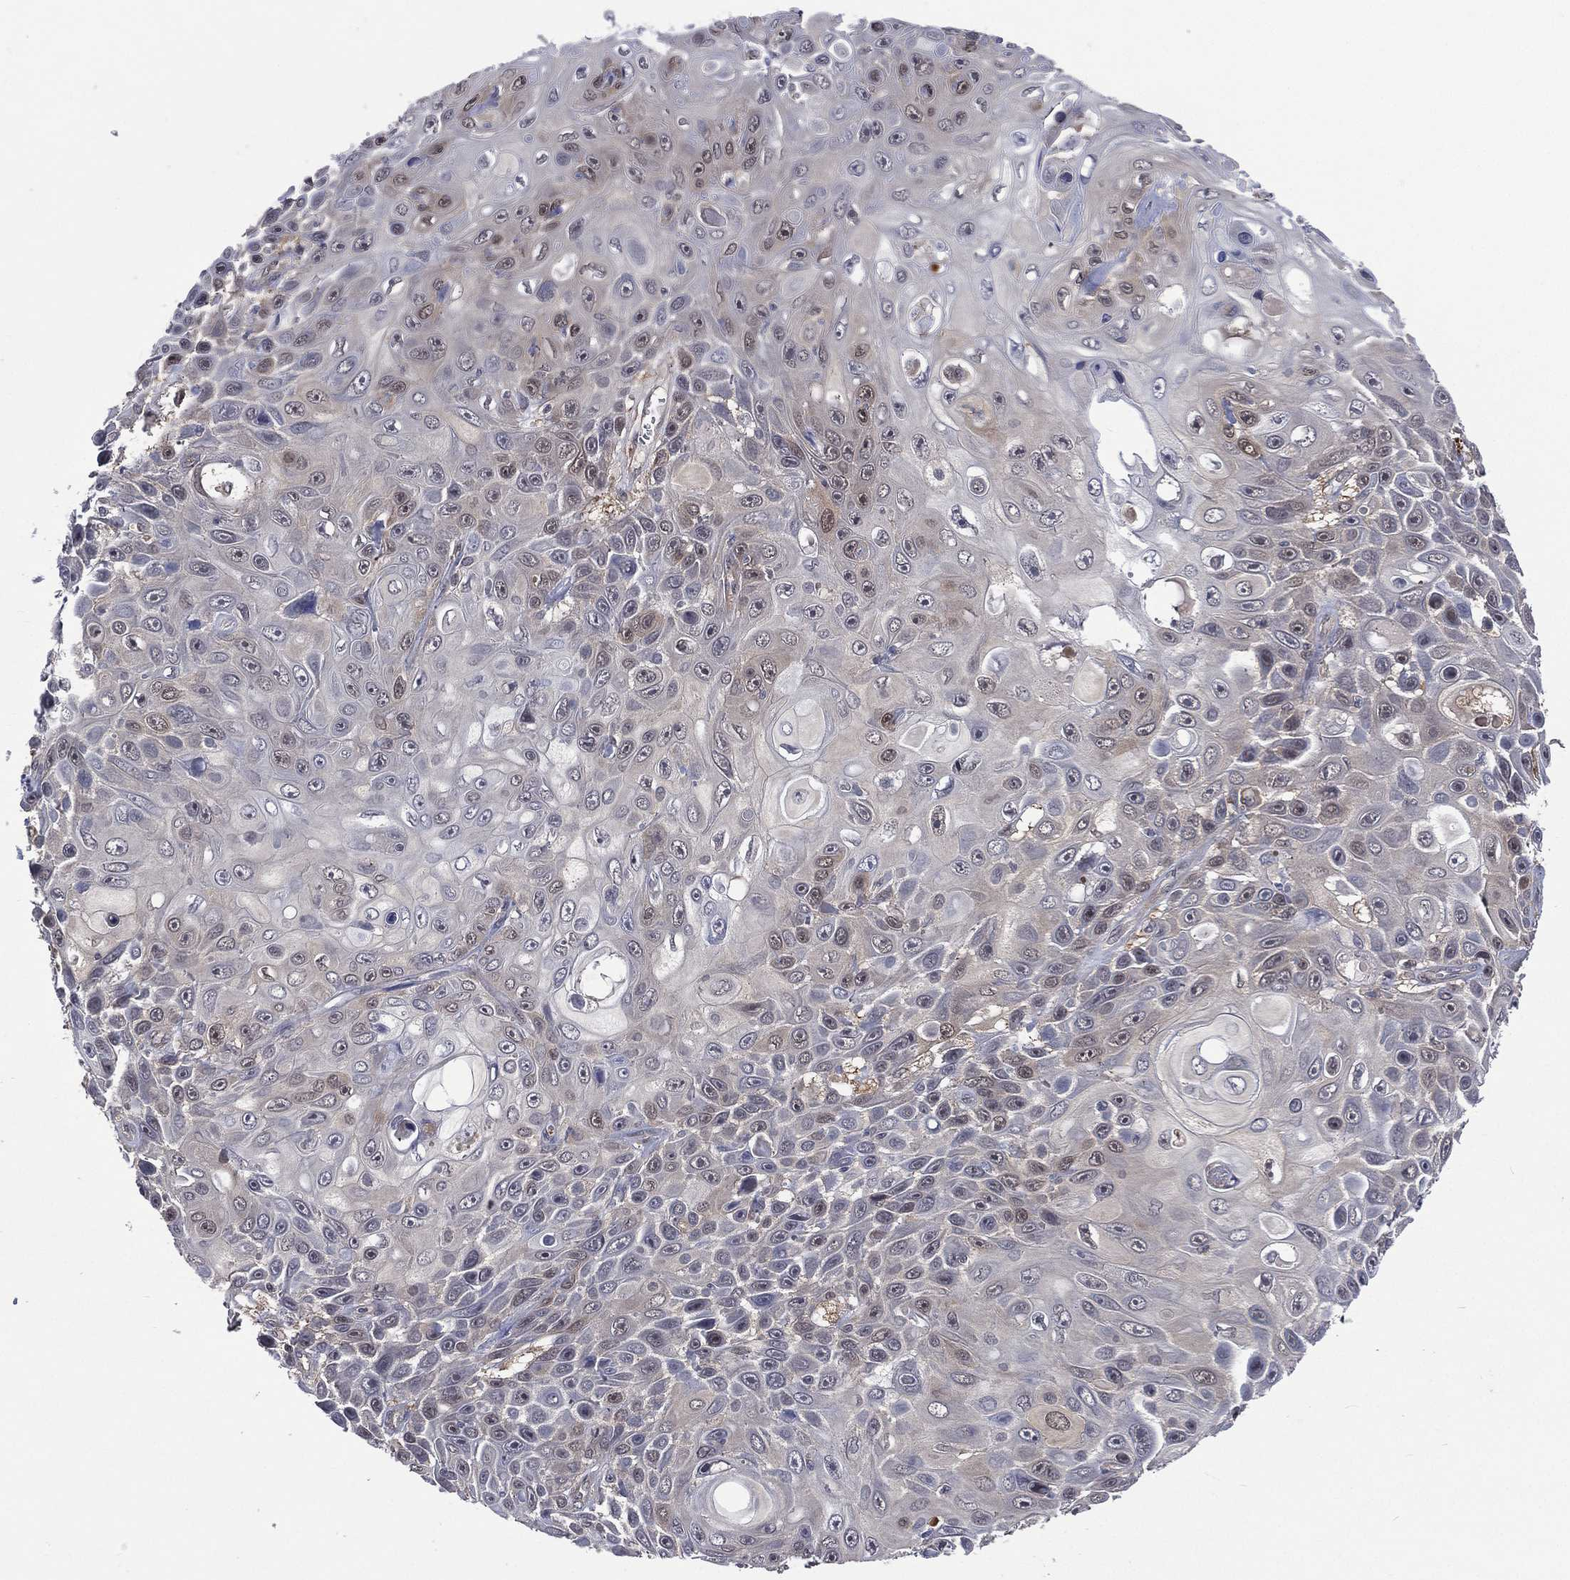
{"staining": {"intensity": "negative", "quantity": "none", "location": "none"}, "tissue": "skin cancer", "cell_type": "Tumor cells", "image_type": "cancer", "snomed": [{"axis": "morphology", "description": "Squamous cell carcinoma, NOS"}, {"axis": "topography", "description": "Skin"}], "caption": "DAB (3,3'-diaminobenzidine) immunohistochemical staining of skin squamous cell carcinoma reveals no significant staining in tumor cells.", "gene": "MTAP", "patient": {"sex": "male", "age": 82}}